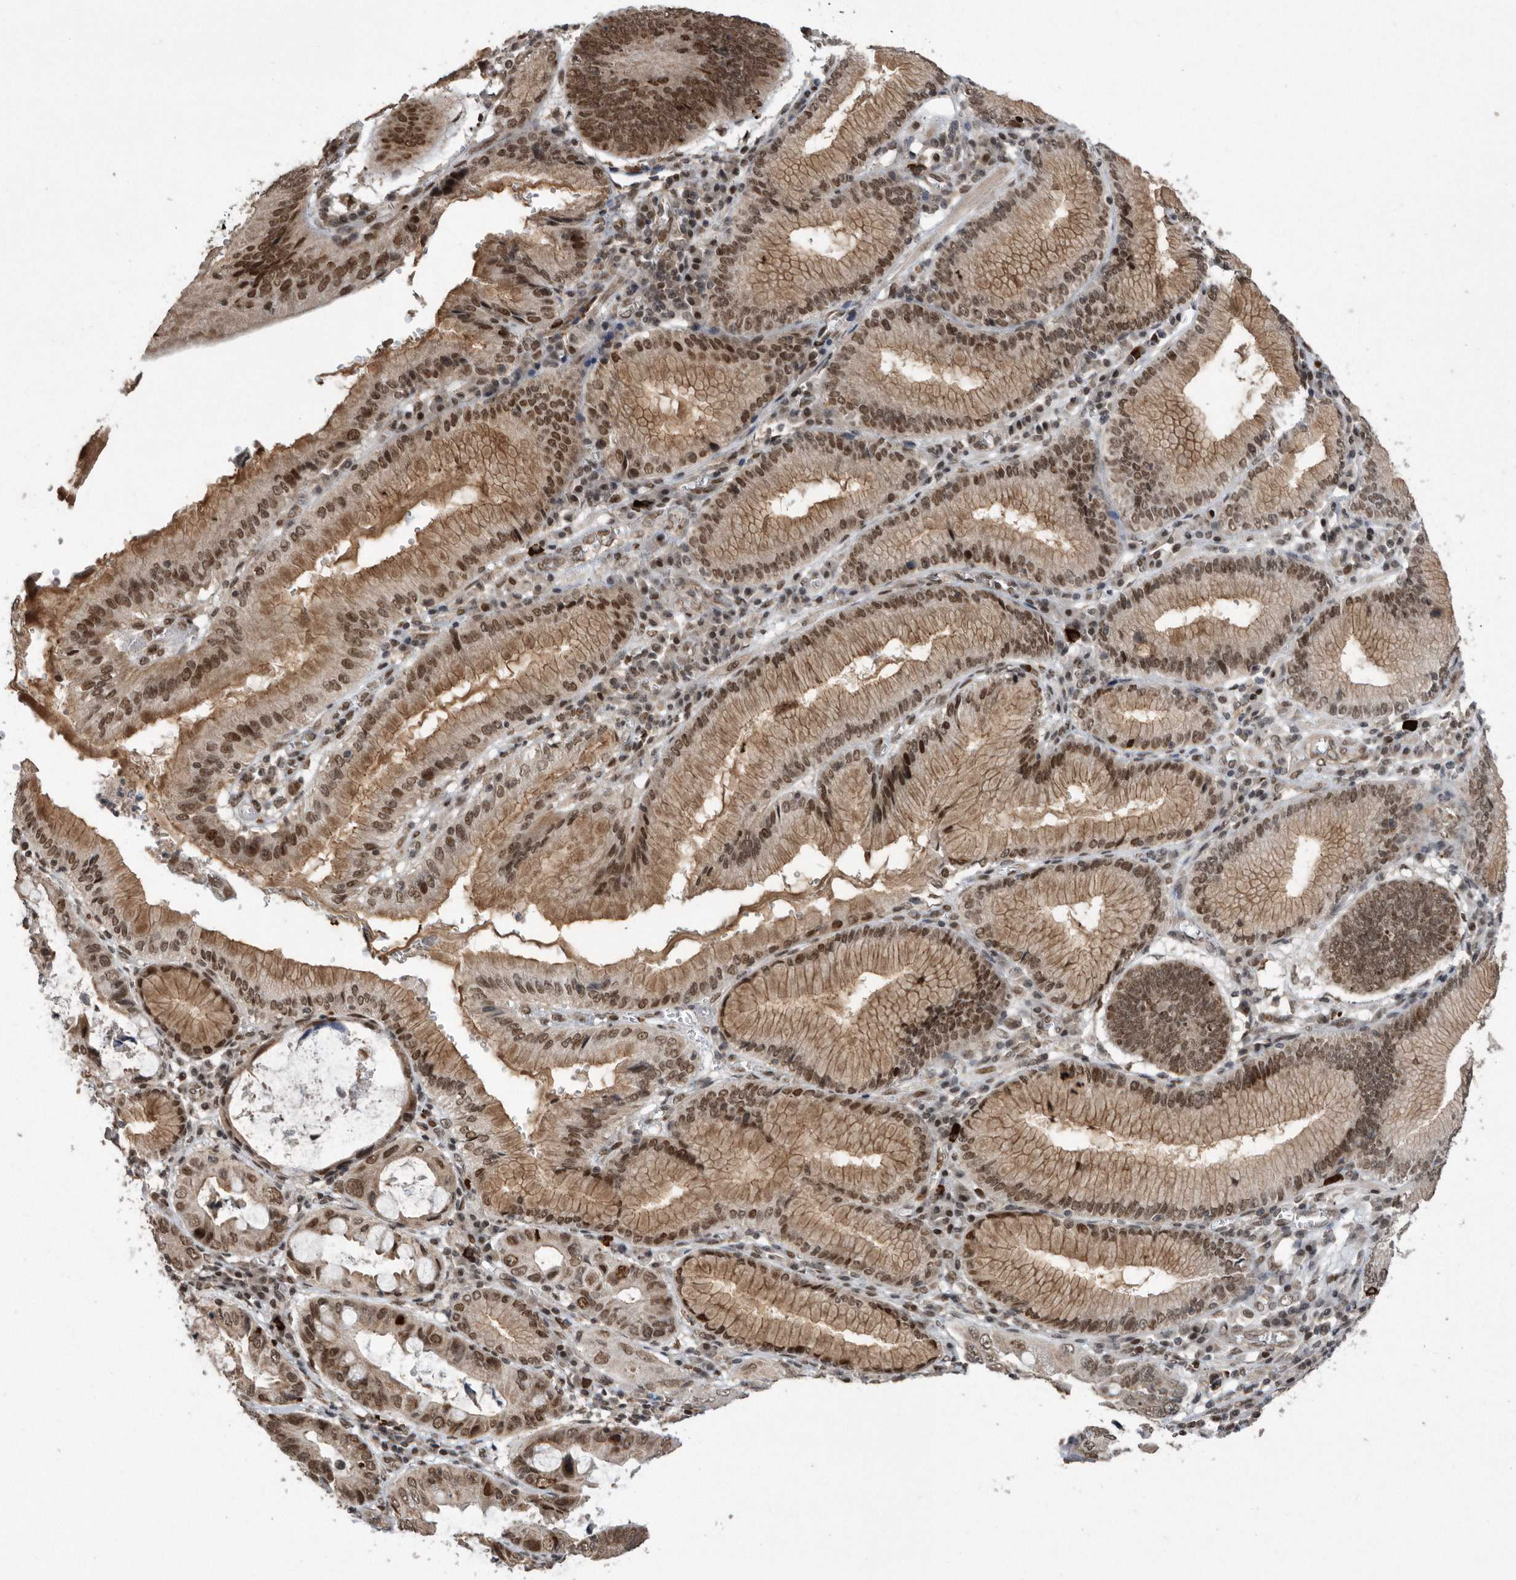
{"staining": {"intensity": "moderate", "quantity": ">75%", "location": "cytoplasmic/membranous,nuclear"}, "tissue": "stomach cancer", "cell_type": "Tumor cells", "image_type": "cancer", "snomed": [{"axis": "morphology", "description": "Adenocarcinoma, NOS"}, {"axis": "topography", "description": "Stomach"}], "caption": "Immunohistochemistry (IHC) histopathology image of neoplastic tissue: adenocarcinoma (stomach) stained using immunohistochemistry (IHC) exhibits medium levels of moderate protein expression localized specifically in the cytoplasmic/membranous and nuclear of tumor cells, appearing as a cytoplasmic/membranous and nuclear brown color.", "gene": "TDRD3", "patient": {"sex": "male", "age": 59}}